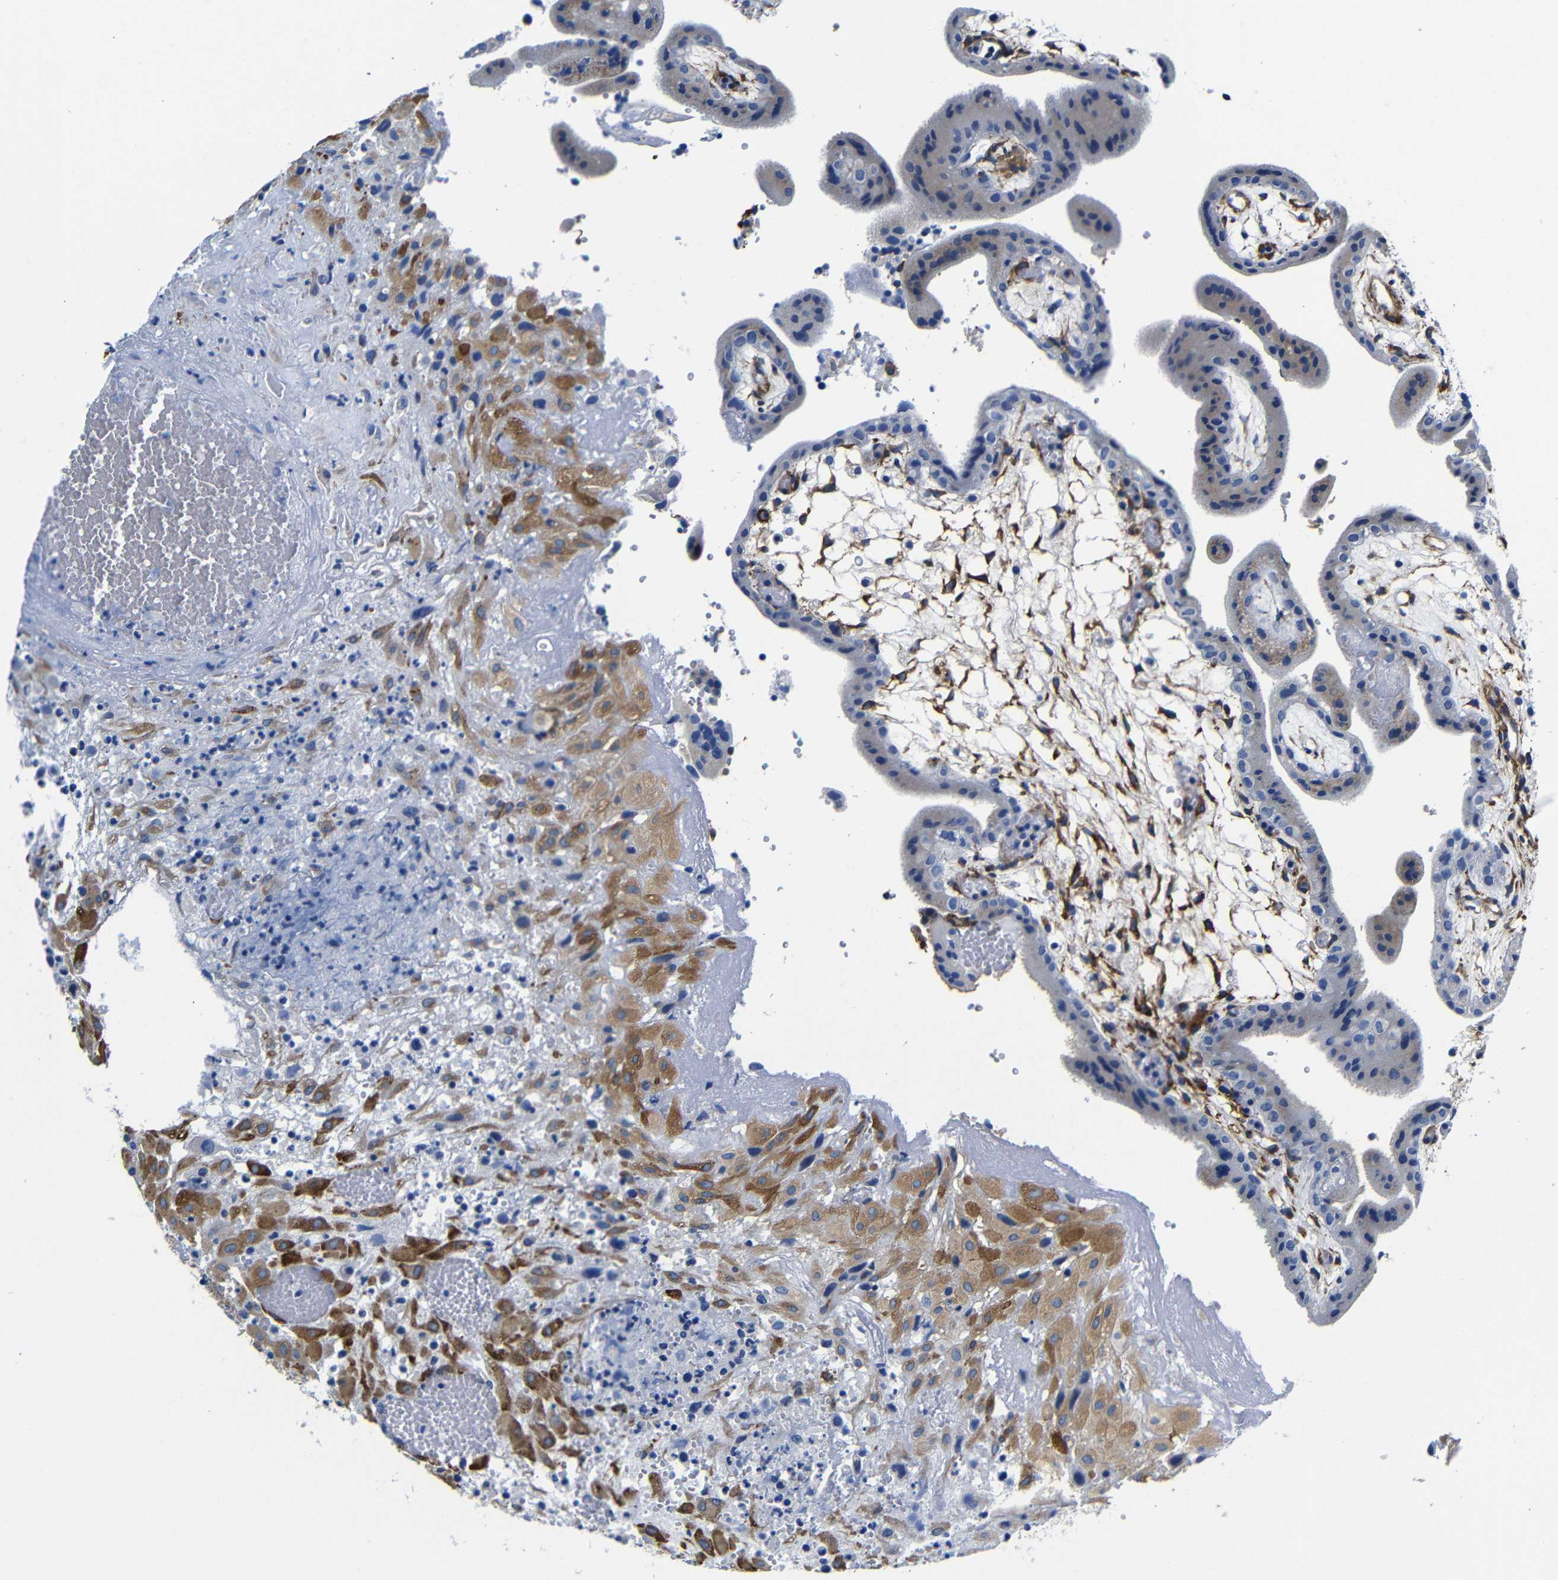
{"staining": {"intensity": "moderate", "quantity": ">75%", "location": "cytoplasmic/membranous"}, "tissue": "placenta", "cell_type": "Decidual cells", "image_type": "normal", "snomed": [{"axis": "morphology", "description": "Normal tissue, NOS"}, {"axis": "topography", "description": "Placenta"}], "caption": "Decidual cells demonstrate moderate cytoplasmic/membranous staining in about >75% of cells in unremarkable placenta.", "gene": "LRIG1", "patient": {"sex": "female", "age": 18}}